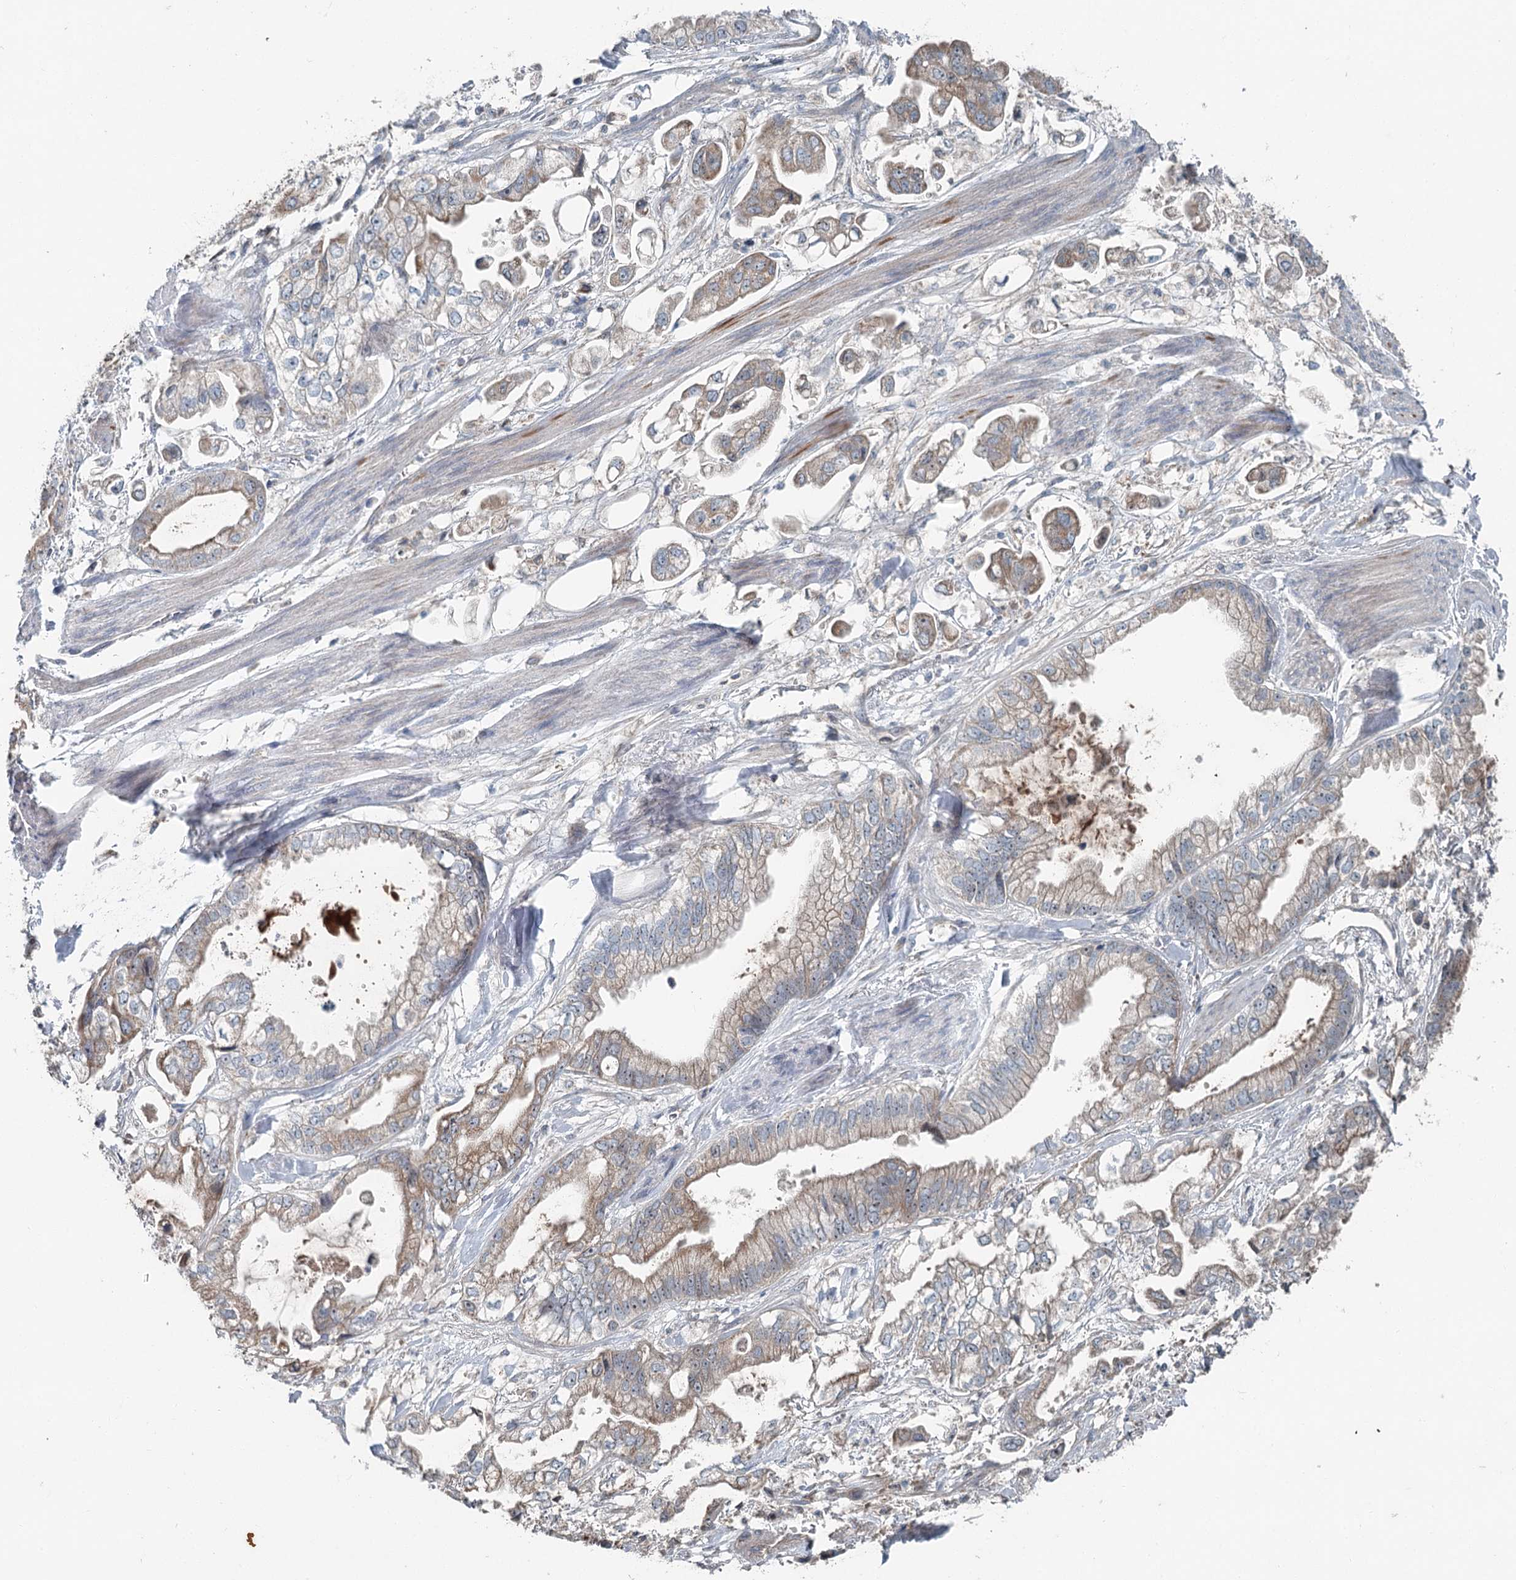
{"staining": {"intensity": "moderate", "quantity": "25%-75%", "location": "cytoplasmic/membranous"}, "tissue": "stomach cancer", "cell_type": "Tumor cells", "image_type": "cancer", "snomed": [{"axis": "morphology", "description": "Adenocarcinoma, NOS"}, {"axis": "topography", "description": "Stomach"}], "caption": "Stomach cancer (adenocarcinoma) was stained to show a protein in brown. There is medium levels of moderate cytoplasmic/membranous staining in approximately 25%-75% of tumor cells.", "gene": "CHCHD5", "patient": {"sex": "male", "age": 62}}